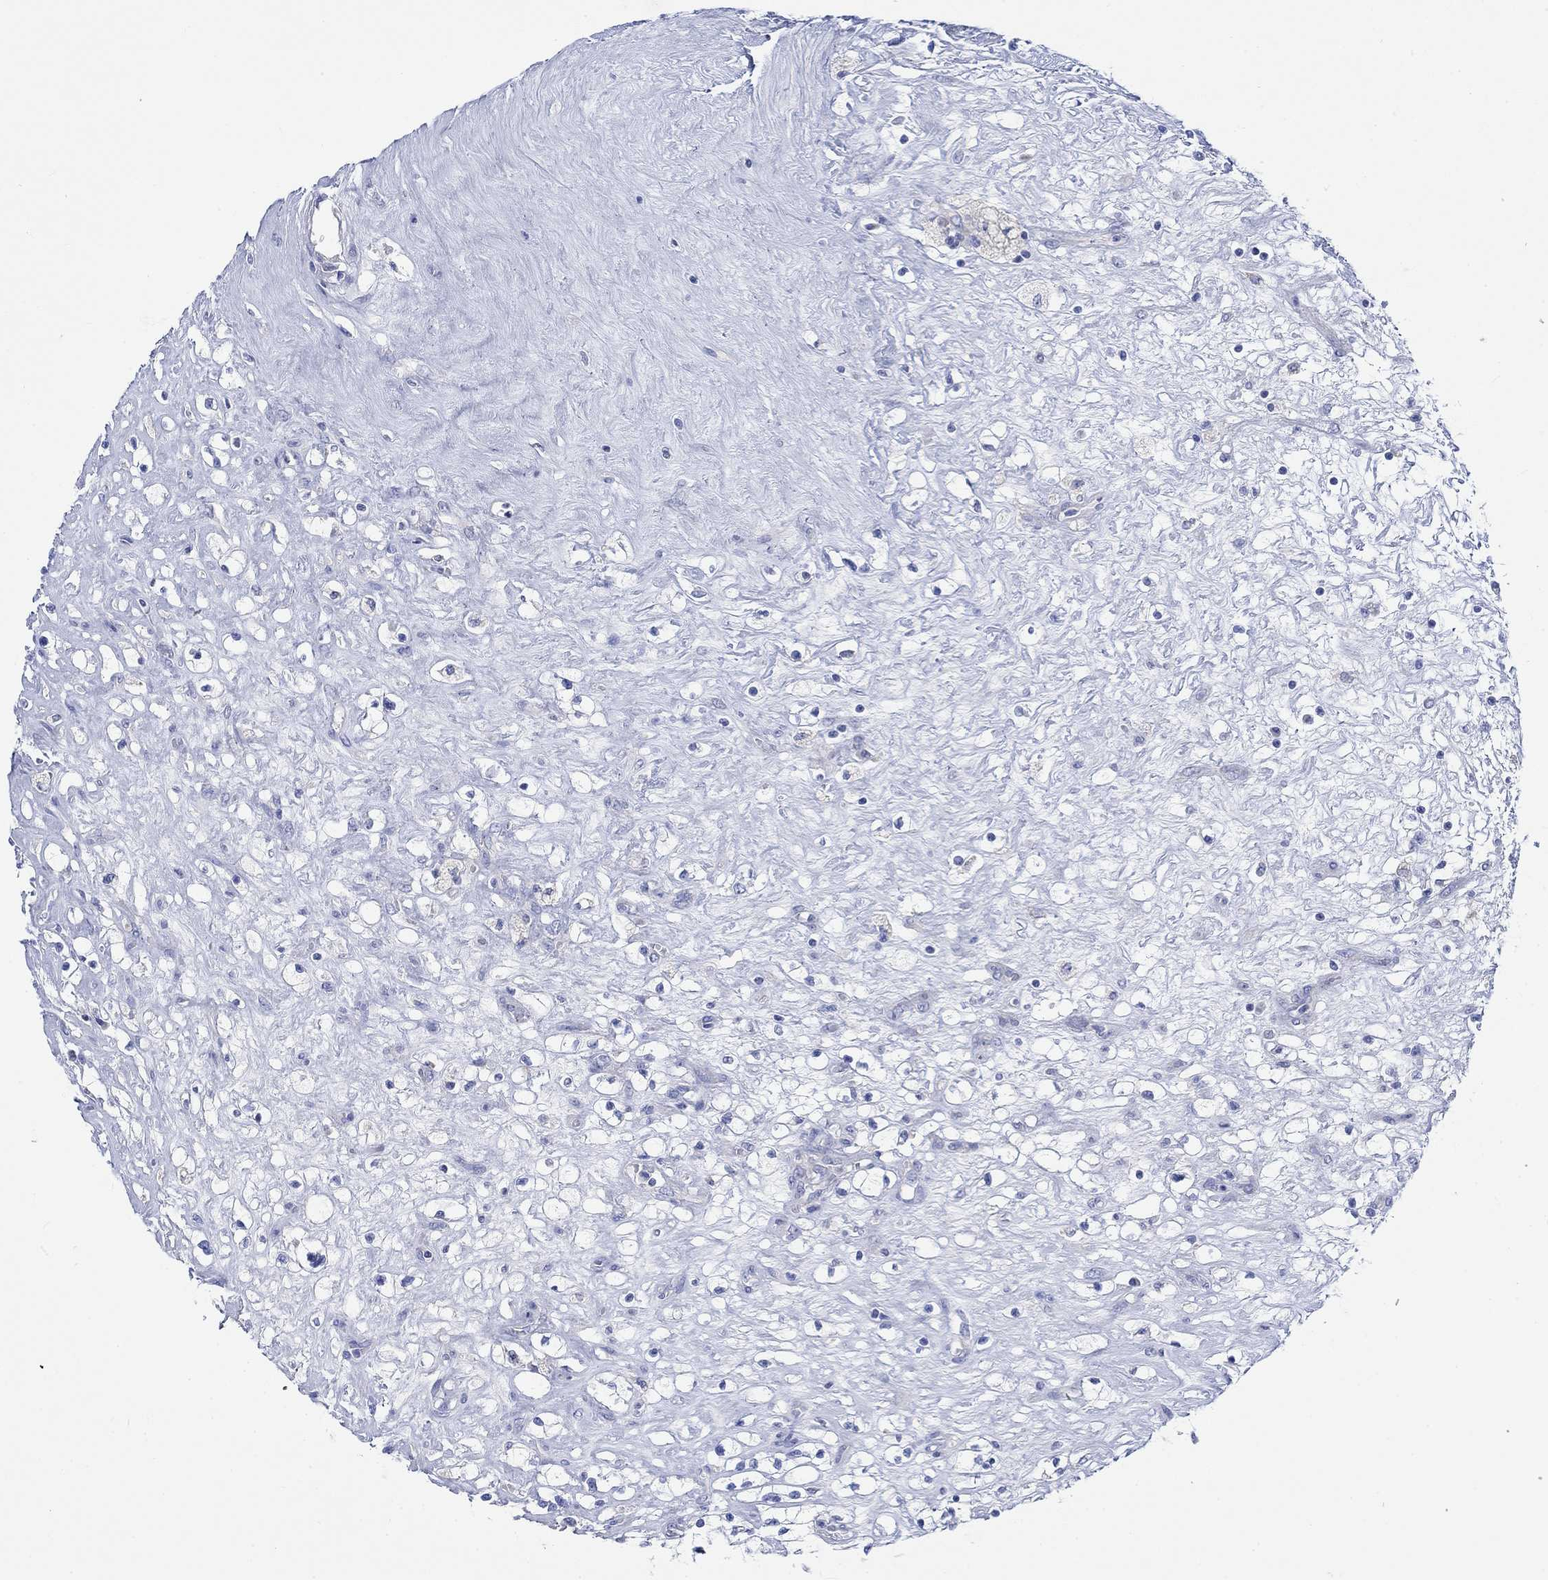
{"staining": {"intensity": "negative", "quantity": "none", "location": "none"}, "tissue": "renal cancer", "cell_type": "Tumor cells", "image_type": "cancer", "snomed": [{"axis": "morphology", "description": "Adenocarcinoma, NOS"}, {"axis": "topography", "description": "Kidney"}], "caption": "This image is of adenocarcinoma (renal) stained with IHC to label a protein in brown with the nuclei are counter-stained blue. There is no staining in tumor cells.", "gene": "REEP6", "patient": {"sex": "male", "age": 67}}